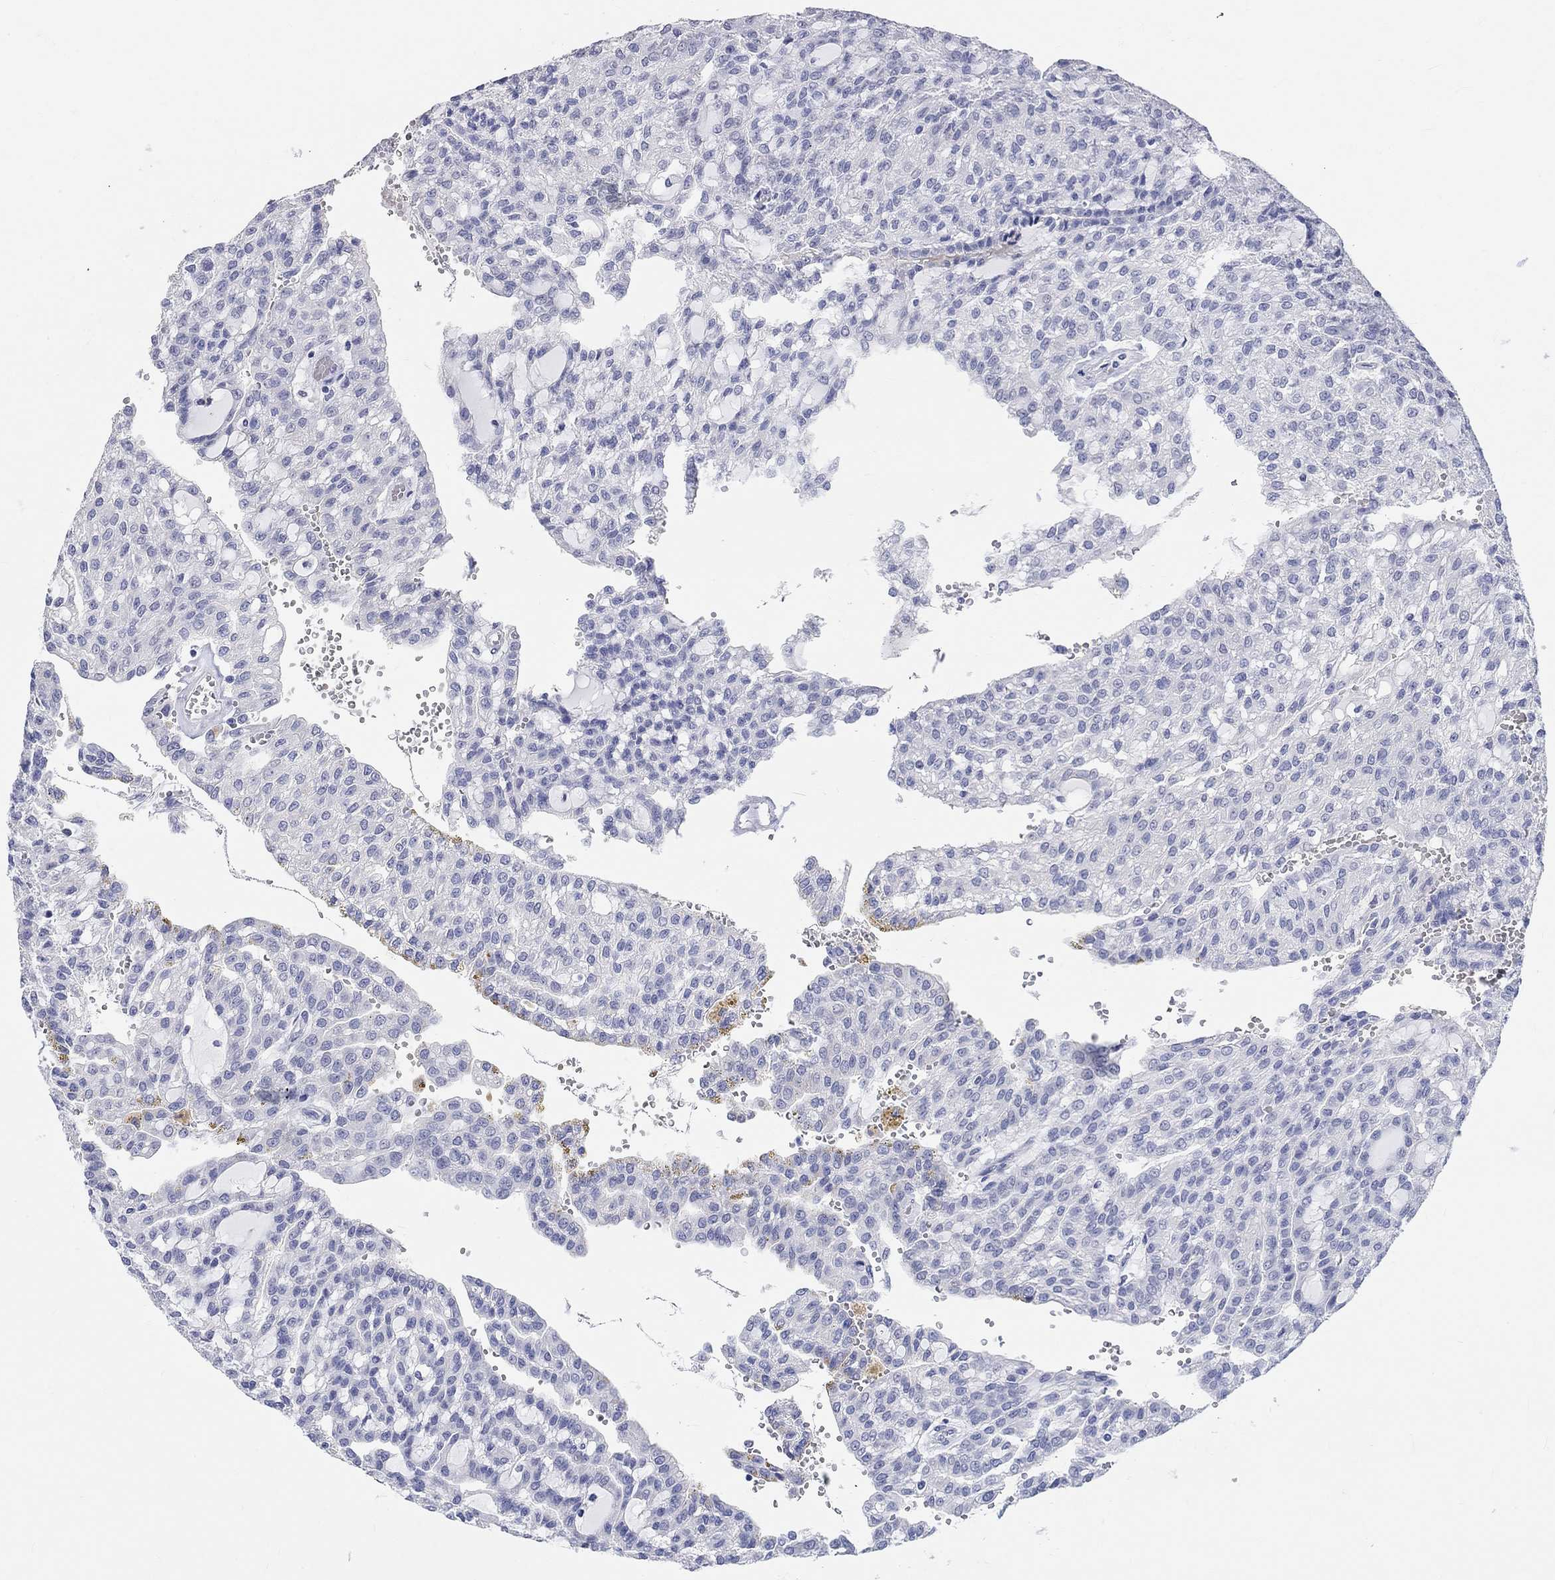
{"staining": {"intensity": "negative", "quantity": "none", "location": "none"}, "tissue": "renal cancer", "cell_type": "Tumor cells", "image_type": "cancer", "snomed": [{"axis": "morphology", "description": "Adenocarcinoma, NOS"}, {"axis": "topography", "description": "Kidney"}], "caption": "Tumor cells show no significant positivity in renal cancer.", "gene": "GRIA3", "patient": {"sex": "male", "age": 63}}